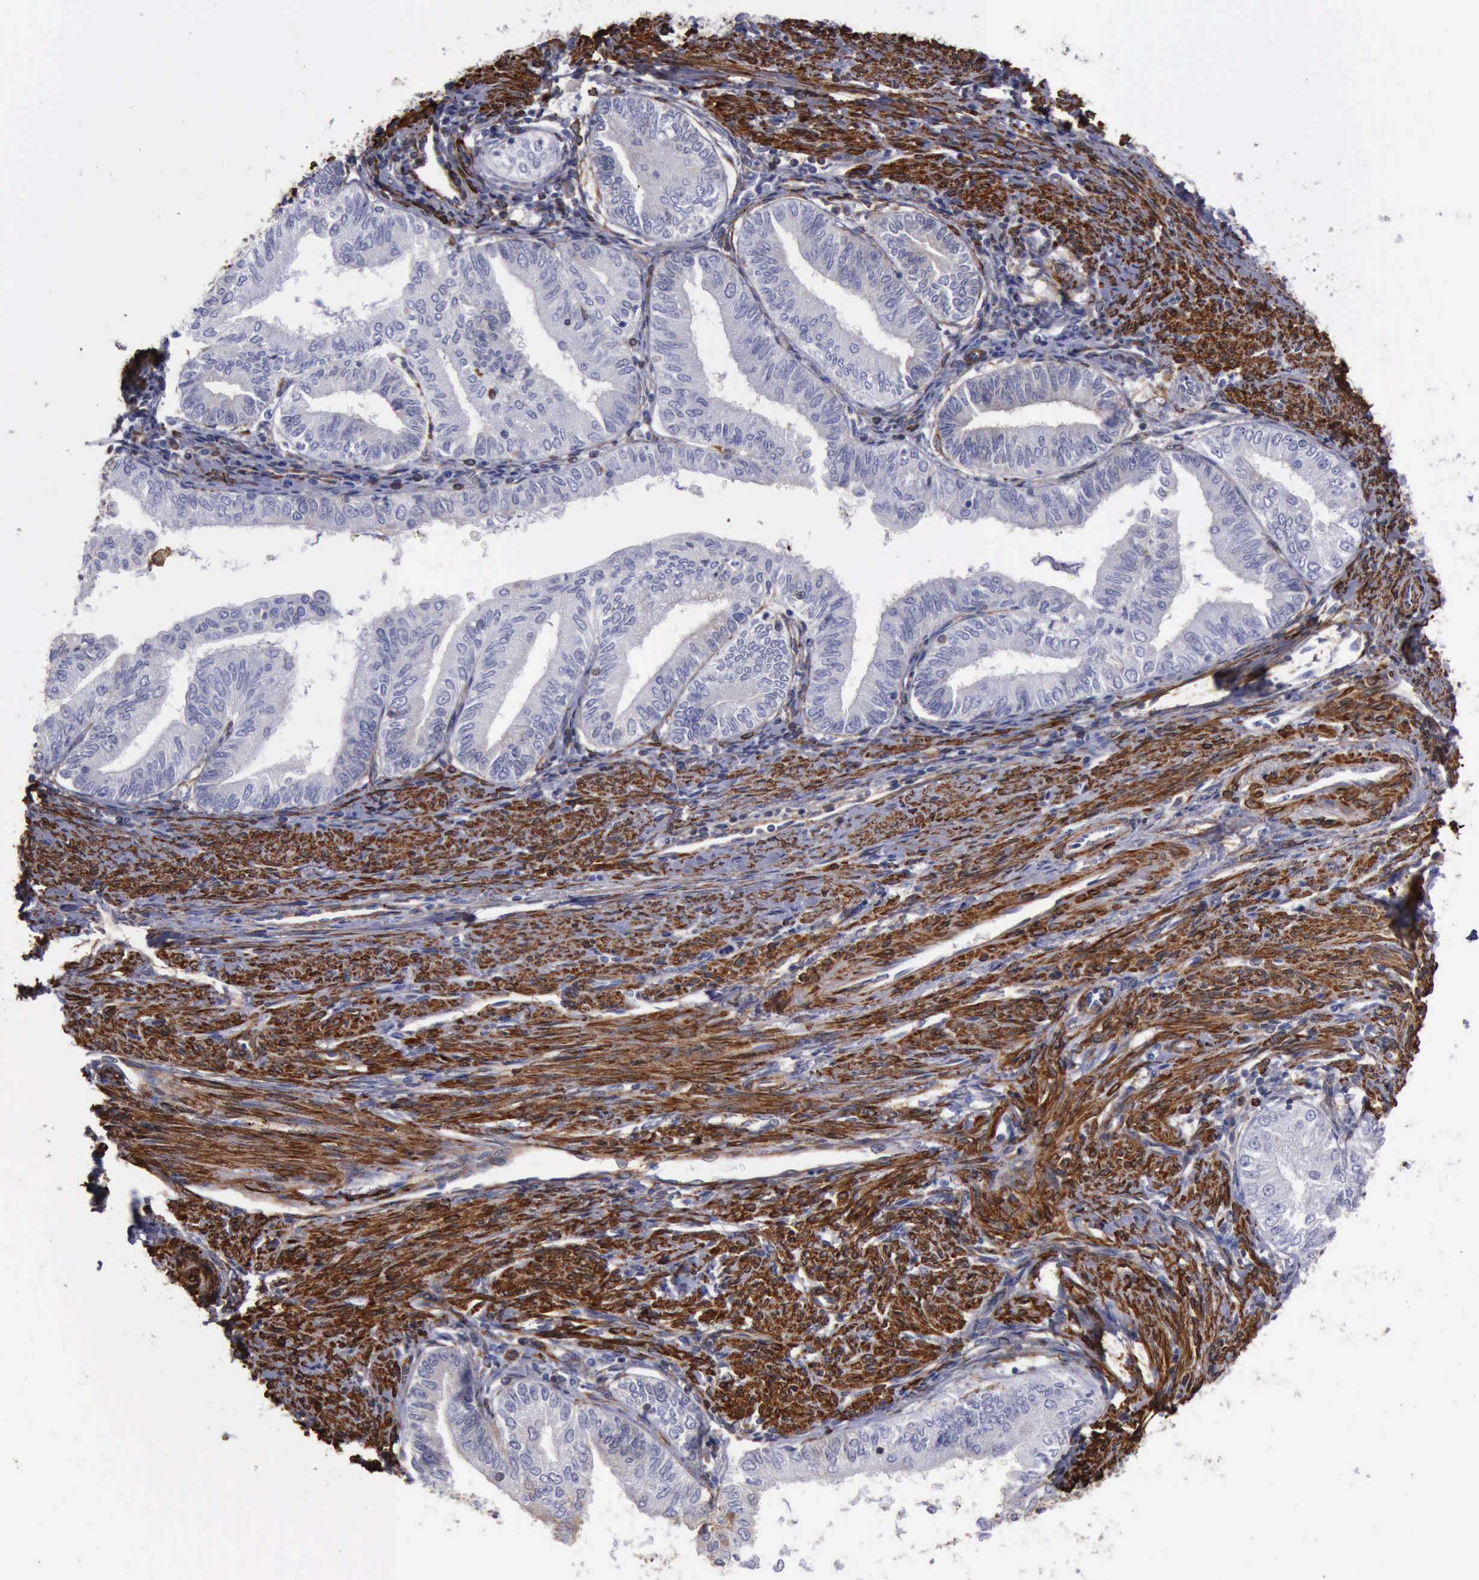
{"staining": {"intensity": "weak", "quantity": "<25%", "location": "cytoplasmic/membranous"}, "tissue": "endometrial cancer", "cell_type": "Tumor cells", "image_type": "cancer", "snomed": [{"axis": "morphology", "description": "Adenocarcinoma, NOS"}, {"axis": "topography", "description": "Endometrium"}], "caption": "Tumor cells show no significant protein expression in endometrial adenocarcinoma.", "gene": "FLNA", "patient": {"sex": "female", "age": 66}}